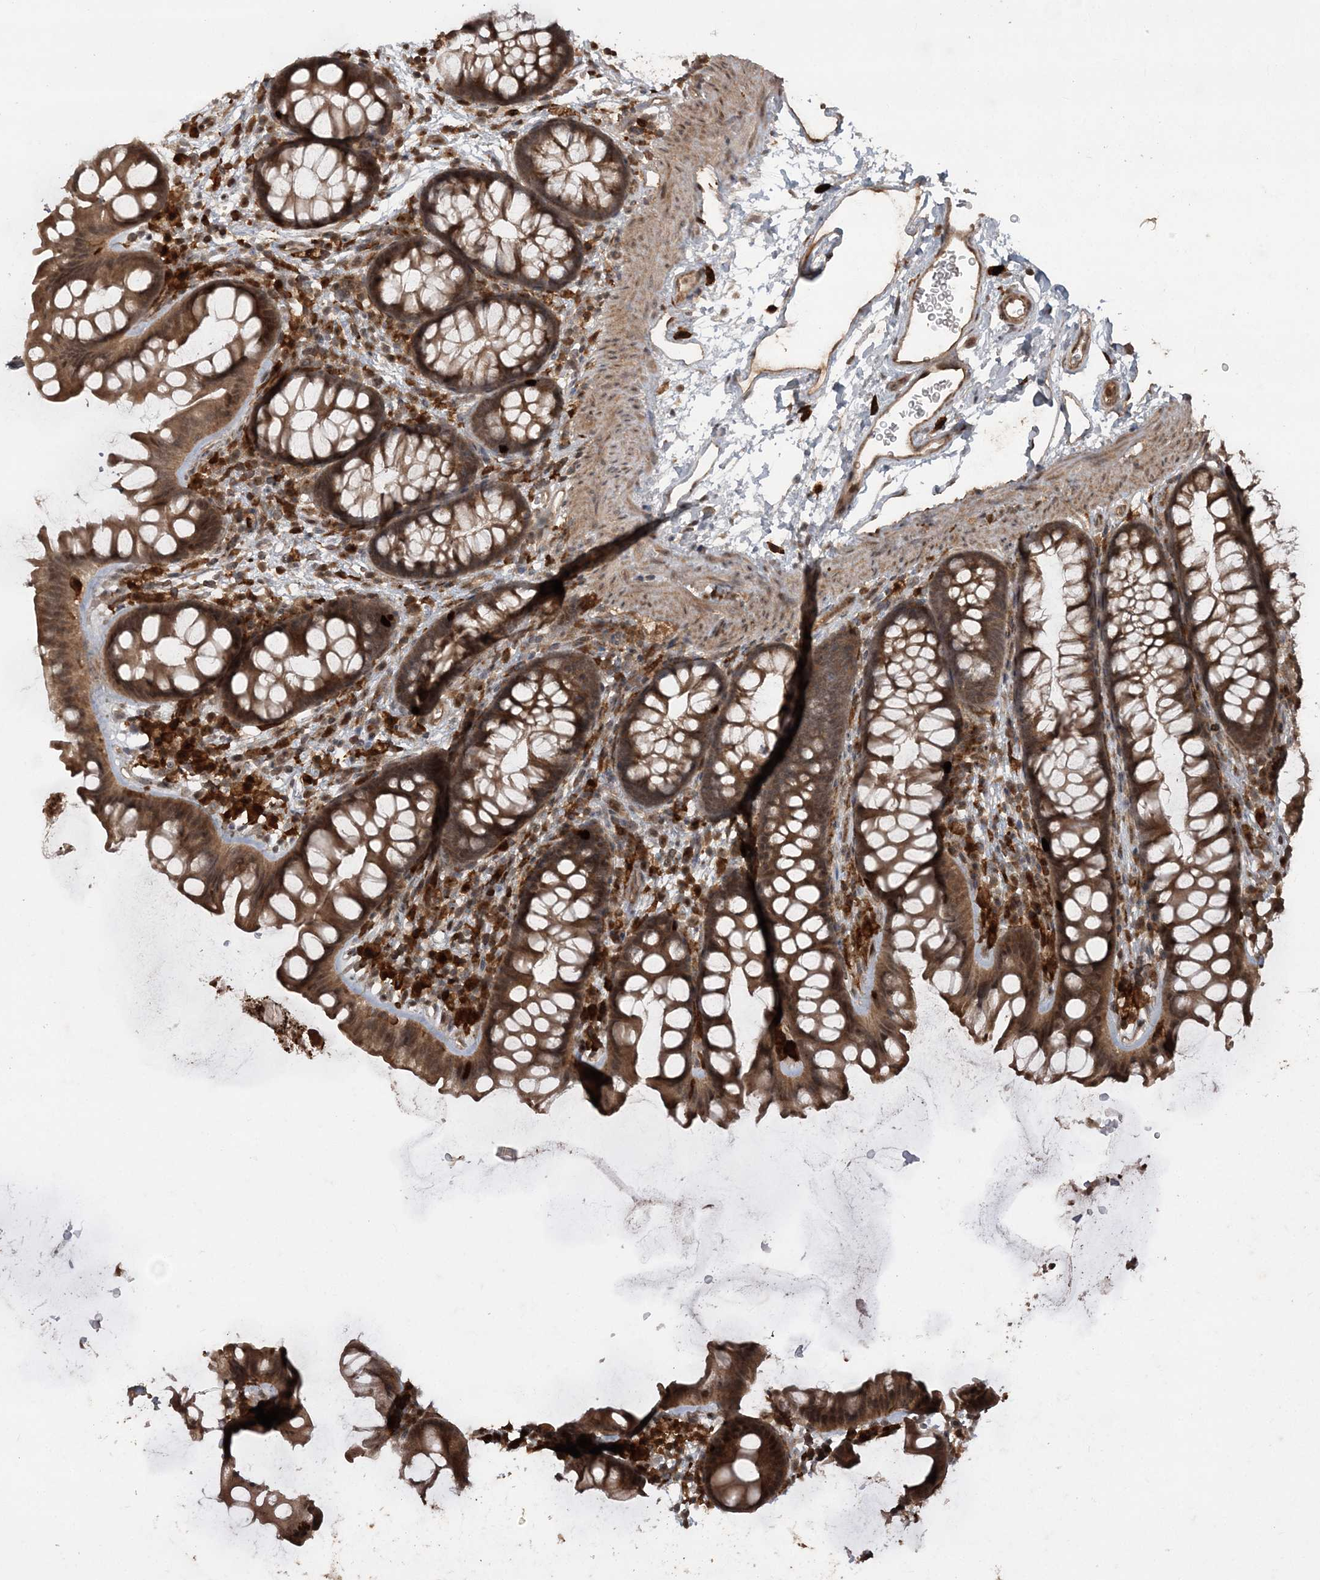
{"staining": {"intensity": "moderate", "quantity": "25%-75%", "location": "cytoplasmic/membranous"}, "tissue": "colon", "cell_type": "Endothelial cells", "image_type": "normal", "snomed": [{"axis": "morphology", "description": "Normal tissue, NOS"}, {"axis": "topography", "description": "Colon"}], "caption": "Immunohistochemical staining of normal colon exhibits 25%-75% levels of moderate cytoplasmic/membranous protein positivity in approximately 25%-75% of endothelial cells.", "gene": "LACC1", "patient": {"sex": "female", "age": 62}}